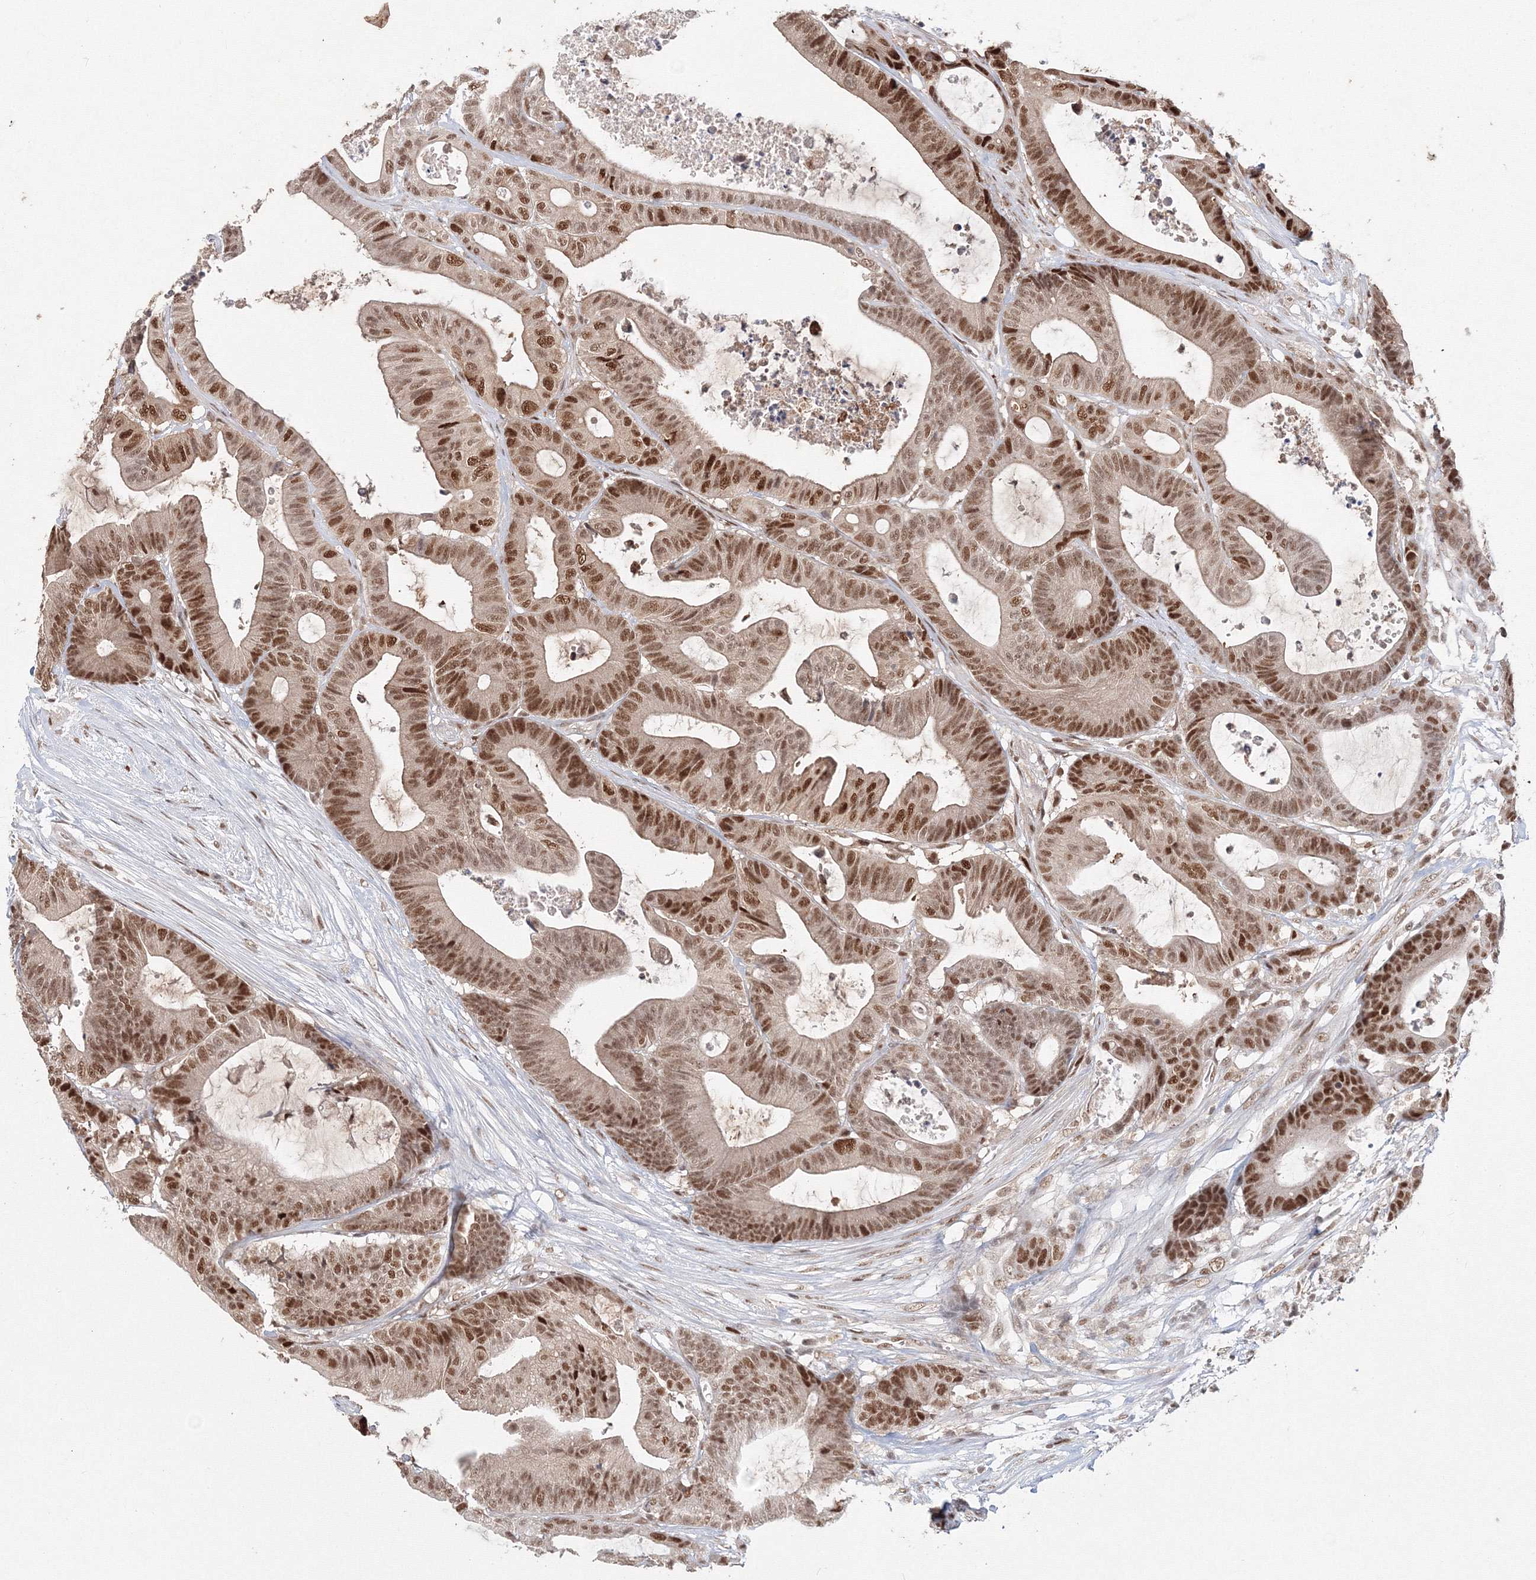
{"staining": {"intensity": "strong", "quantity": ">75%", "location": "nuclear"}, "tissue": "colorectal cancer", "cell_type": "Tumor cells", "image_type": "cancer", "snomed": [{"axis": "morphology", "description": "Adenocarcinoma, NOS"}, {"axis": "topography", "description": "Colon"}], "caption": "Protein expression analysis of colorectal cancer (adenocarcinoma) reveals strong nuclear positivity in about >75% of tumor cells. Ihc stains the protein of interest in brown and the nuclei are stained blue.", "gene": "IWS1", "patient": {"sex": "female", "age": 84}}